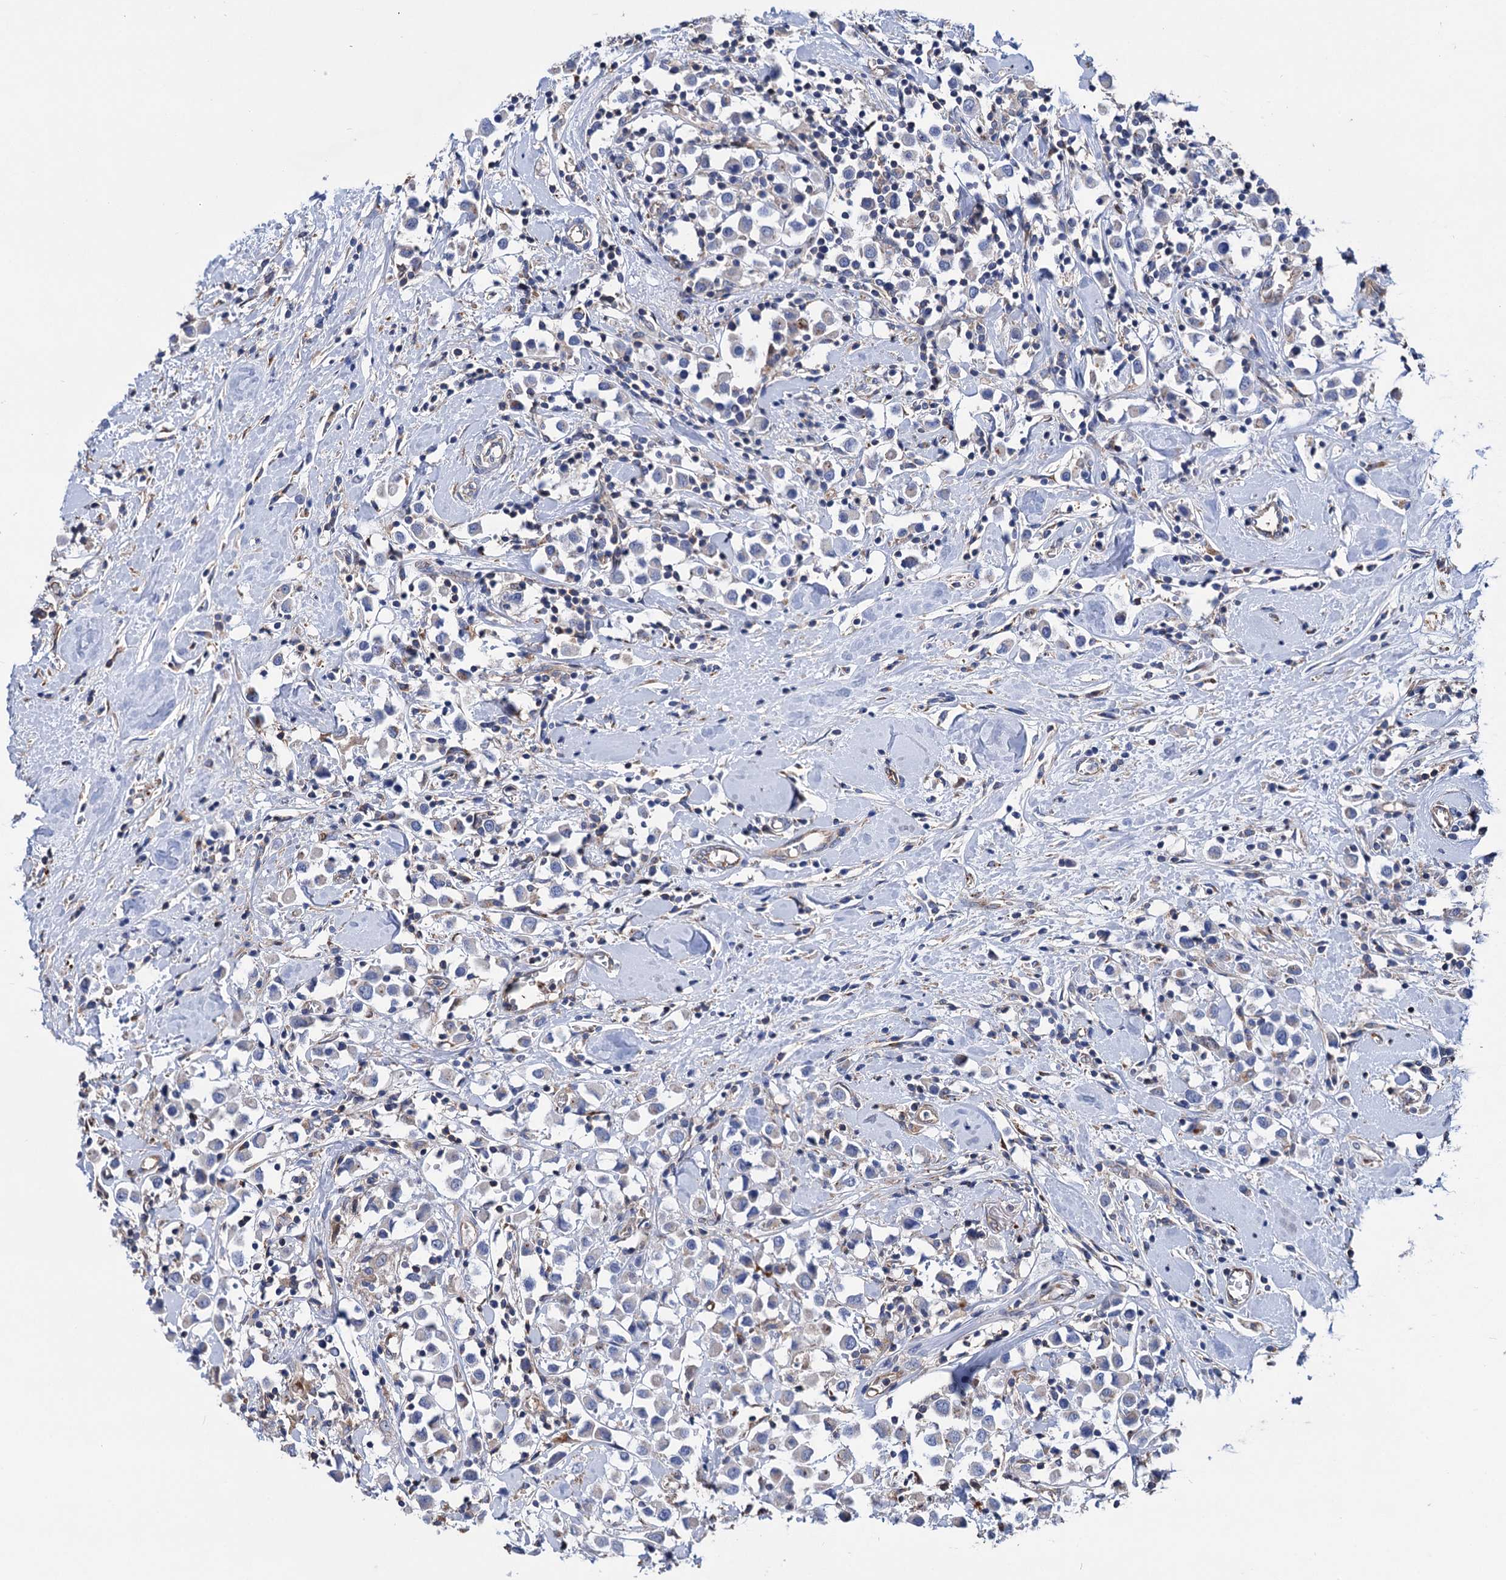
{"staining": {"intensity": "negative", "quantity": "none", "location": "none"}, "tissue": "breast cancer", "cell_type": "Tumor cells", "image_type": "cancer", "snomed": [{"axis": "morphology", "description": "Duct carcinoma"}, {"axis": "topography", "description": "Breast"}], "caption": "Immunohistochemistry (IHC) of breast cancer reveals no staining in tumor cells.", "gene": "SCPEP1", "patient": {"sex": "female", "age": 61}}